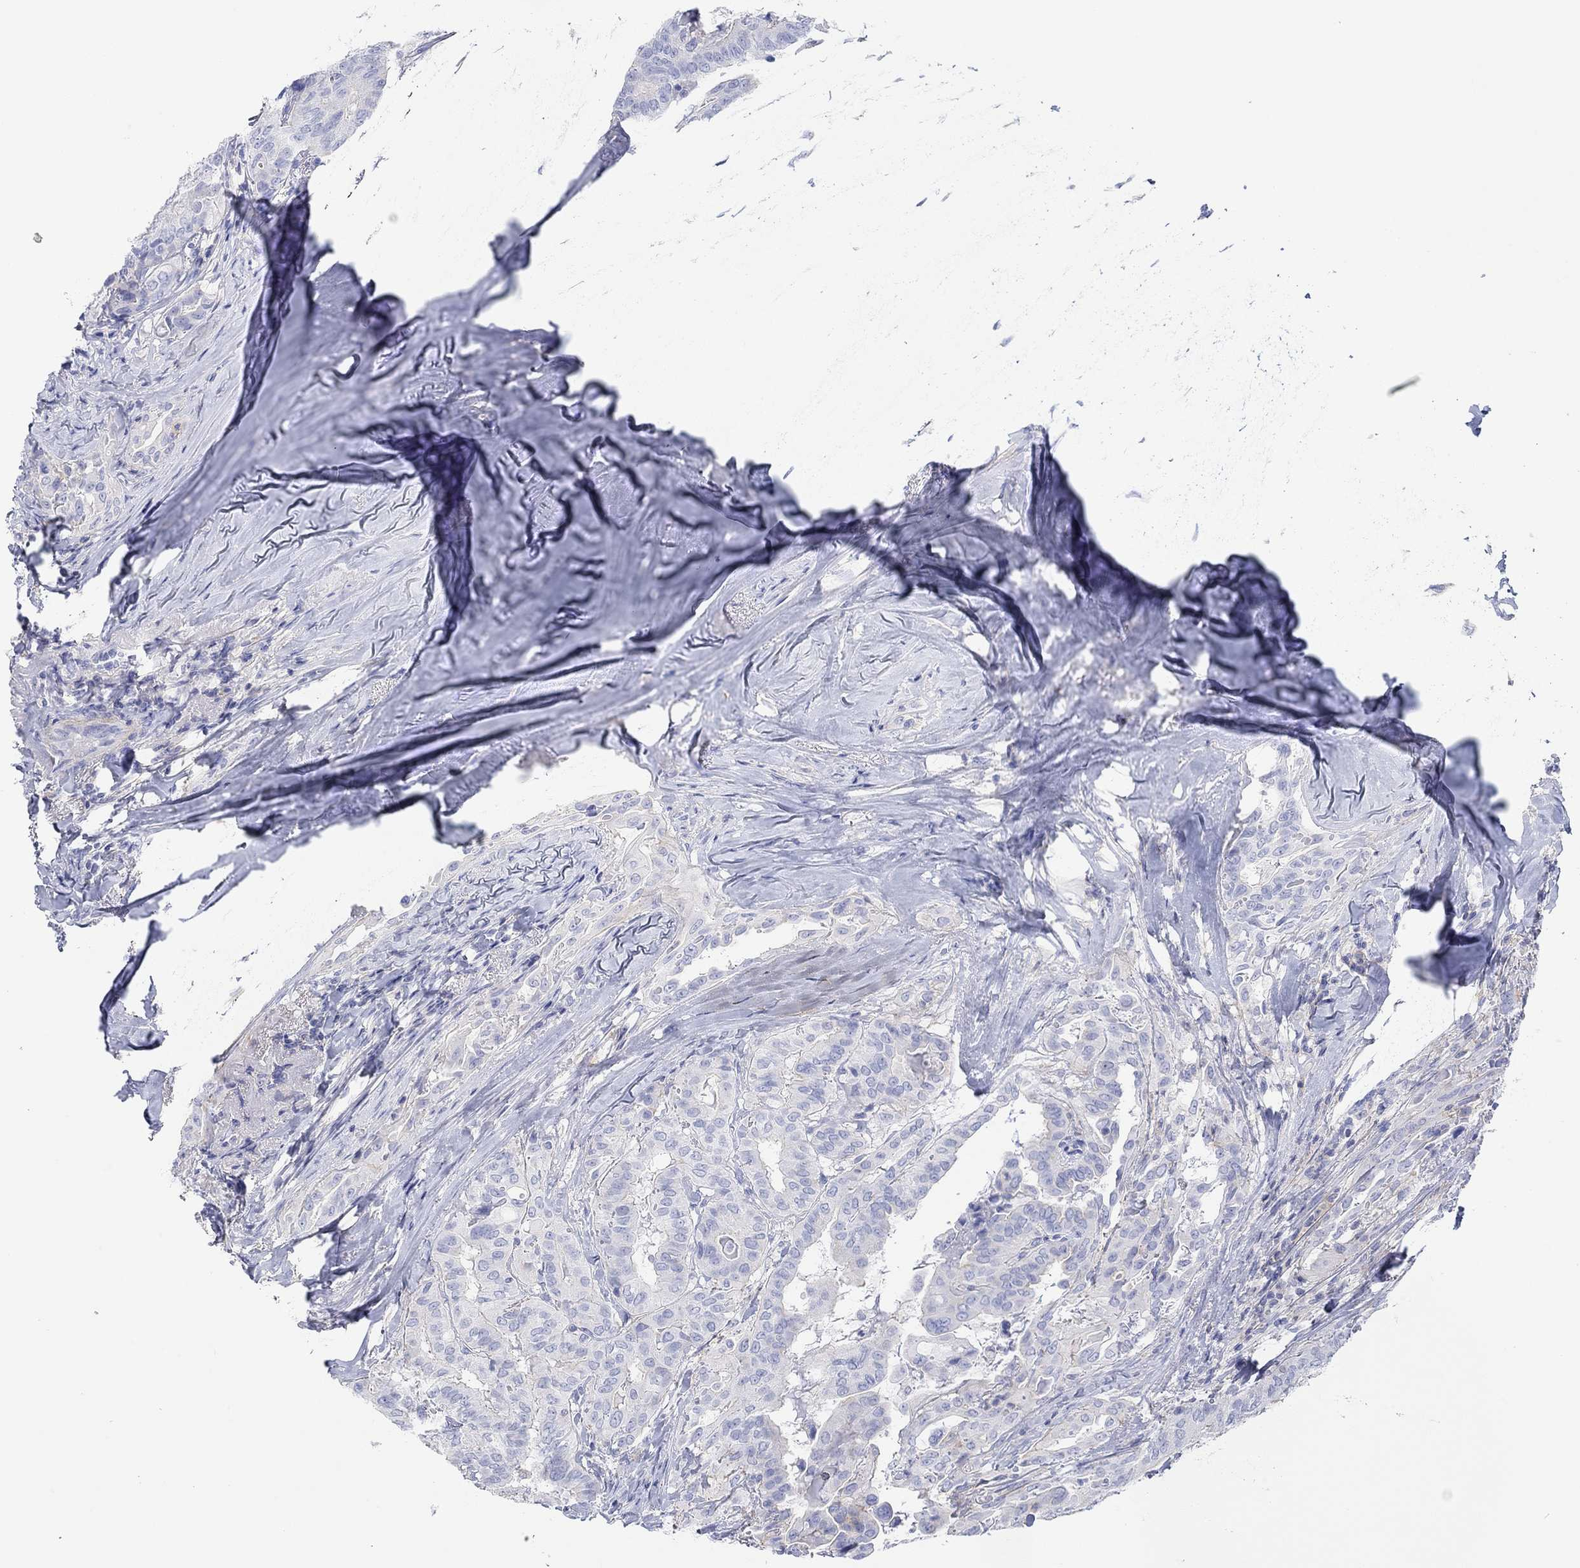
{"staining": {"intensity": "negative", "quantity": "none", "location": "none"}, "tissue": "thyroid cancer", "cell_type": "Tumor cells", "image_type": "cancer", "snomed": [{"axis": "morphology", "description": "Papillary adenocarcinoma, NOS"}, {"axis": "topography", "description": "Thyroid gland"}], "caption": "Photomicrograph shows no significant protein expression in tumor cells of thyroid cancer.", "gene": "PPIL6", "patient": {"sex": "female", "age": 68}}